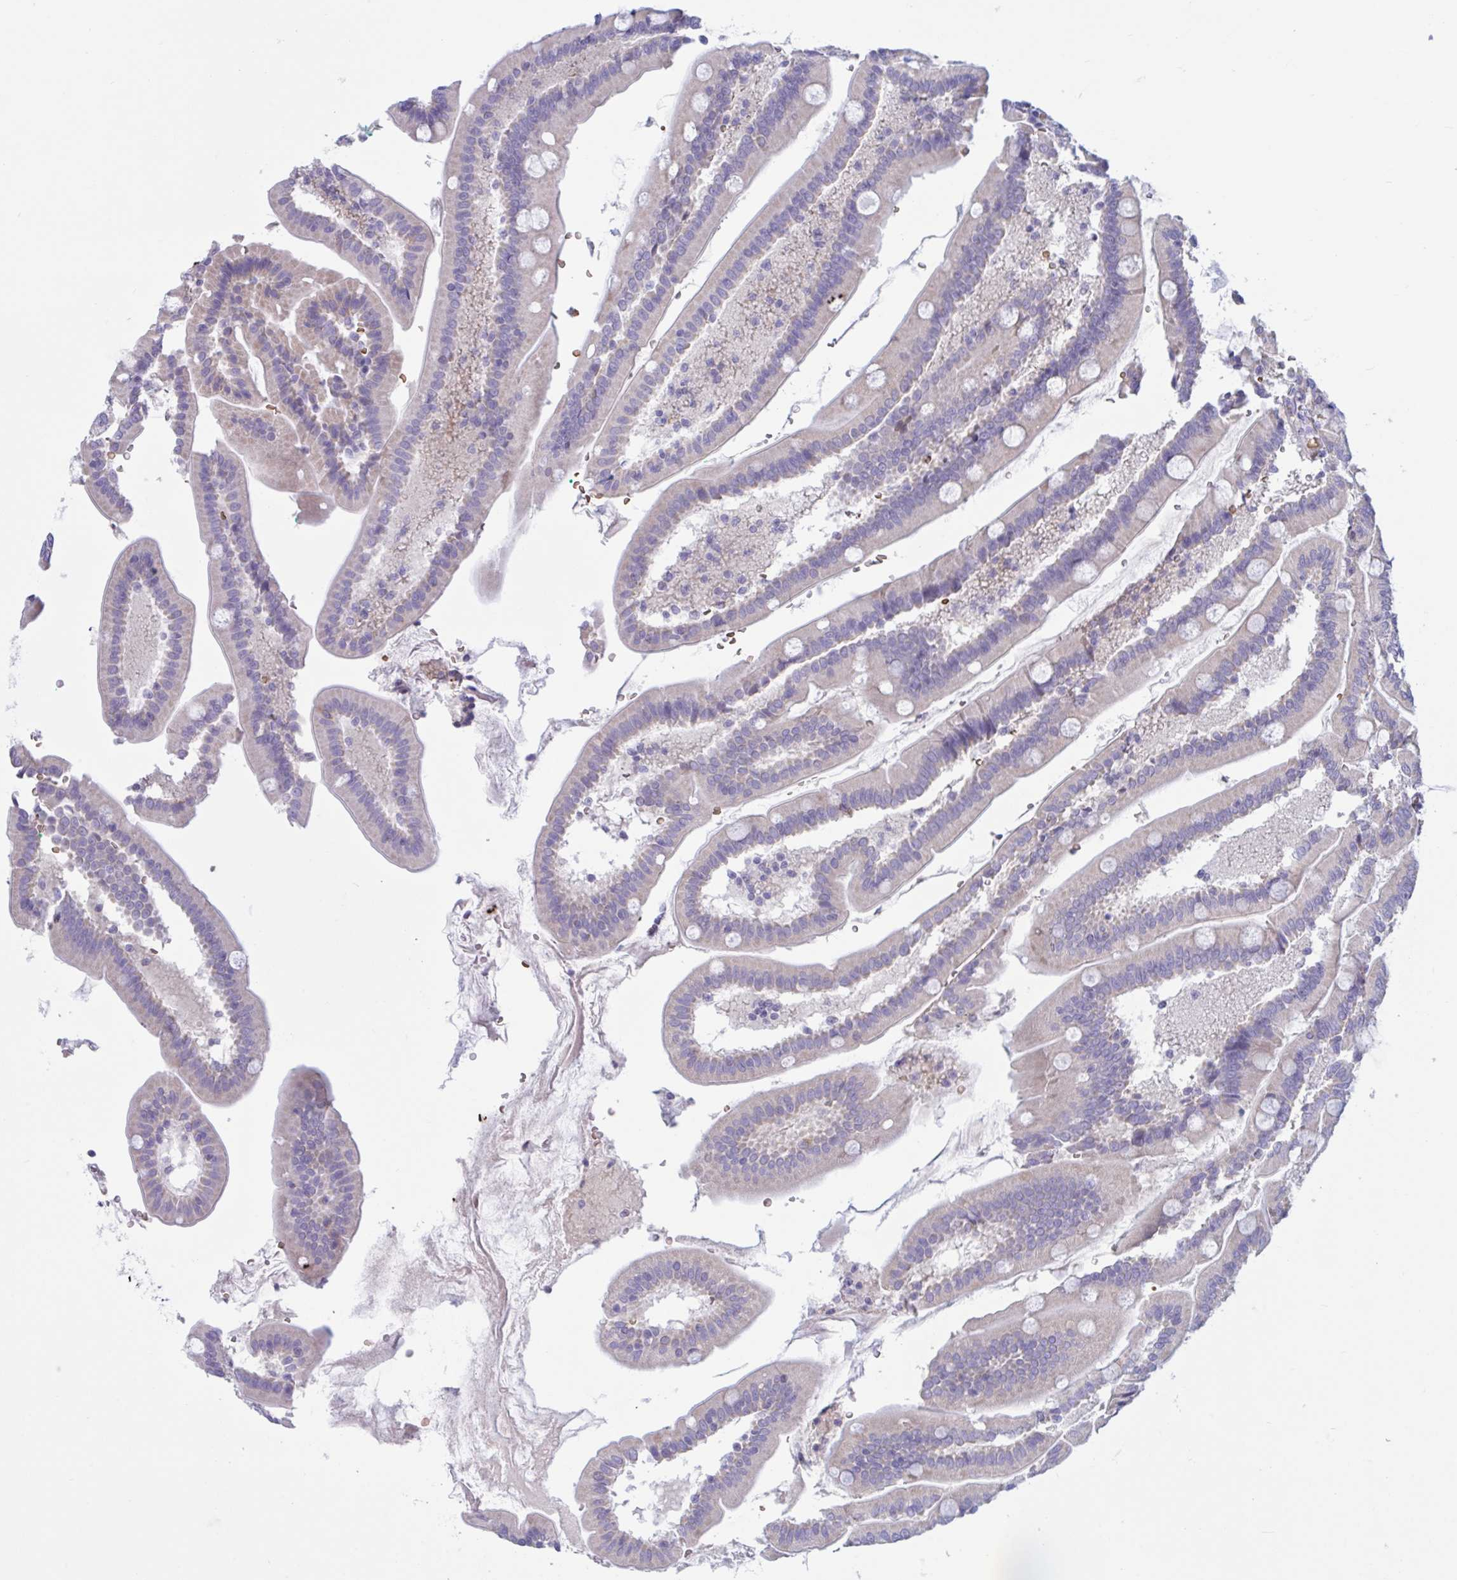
{"staining": {"intensity": "negative", "quantity": "none", "location": "none"}, "tissue": "duodenum", "cell_type": "Glandular cells", "image_type": "normal", "snomed": [{"axis": "morphology", "description": "Normal tissue, NOS"}, {"axis": "topography", "description": "Duodenum"}], "caption": "Duodenum was stained to show a protein in brown. There is no significant staining in glandular cells. (Immunohistochemistry (ihc), brightfield microscopy, high magnification).", "gene": "VWC2", "patient": {"sex": "female", "age": 67}}